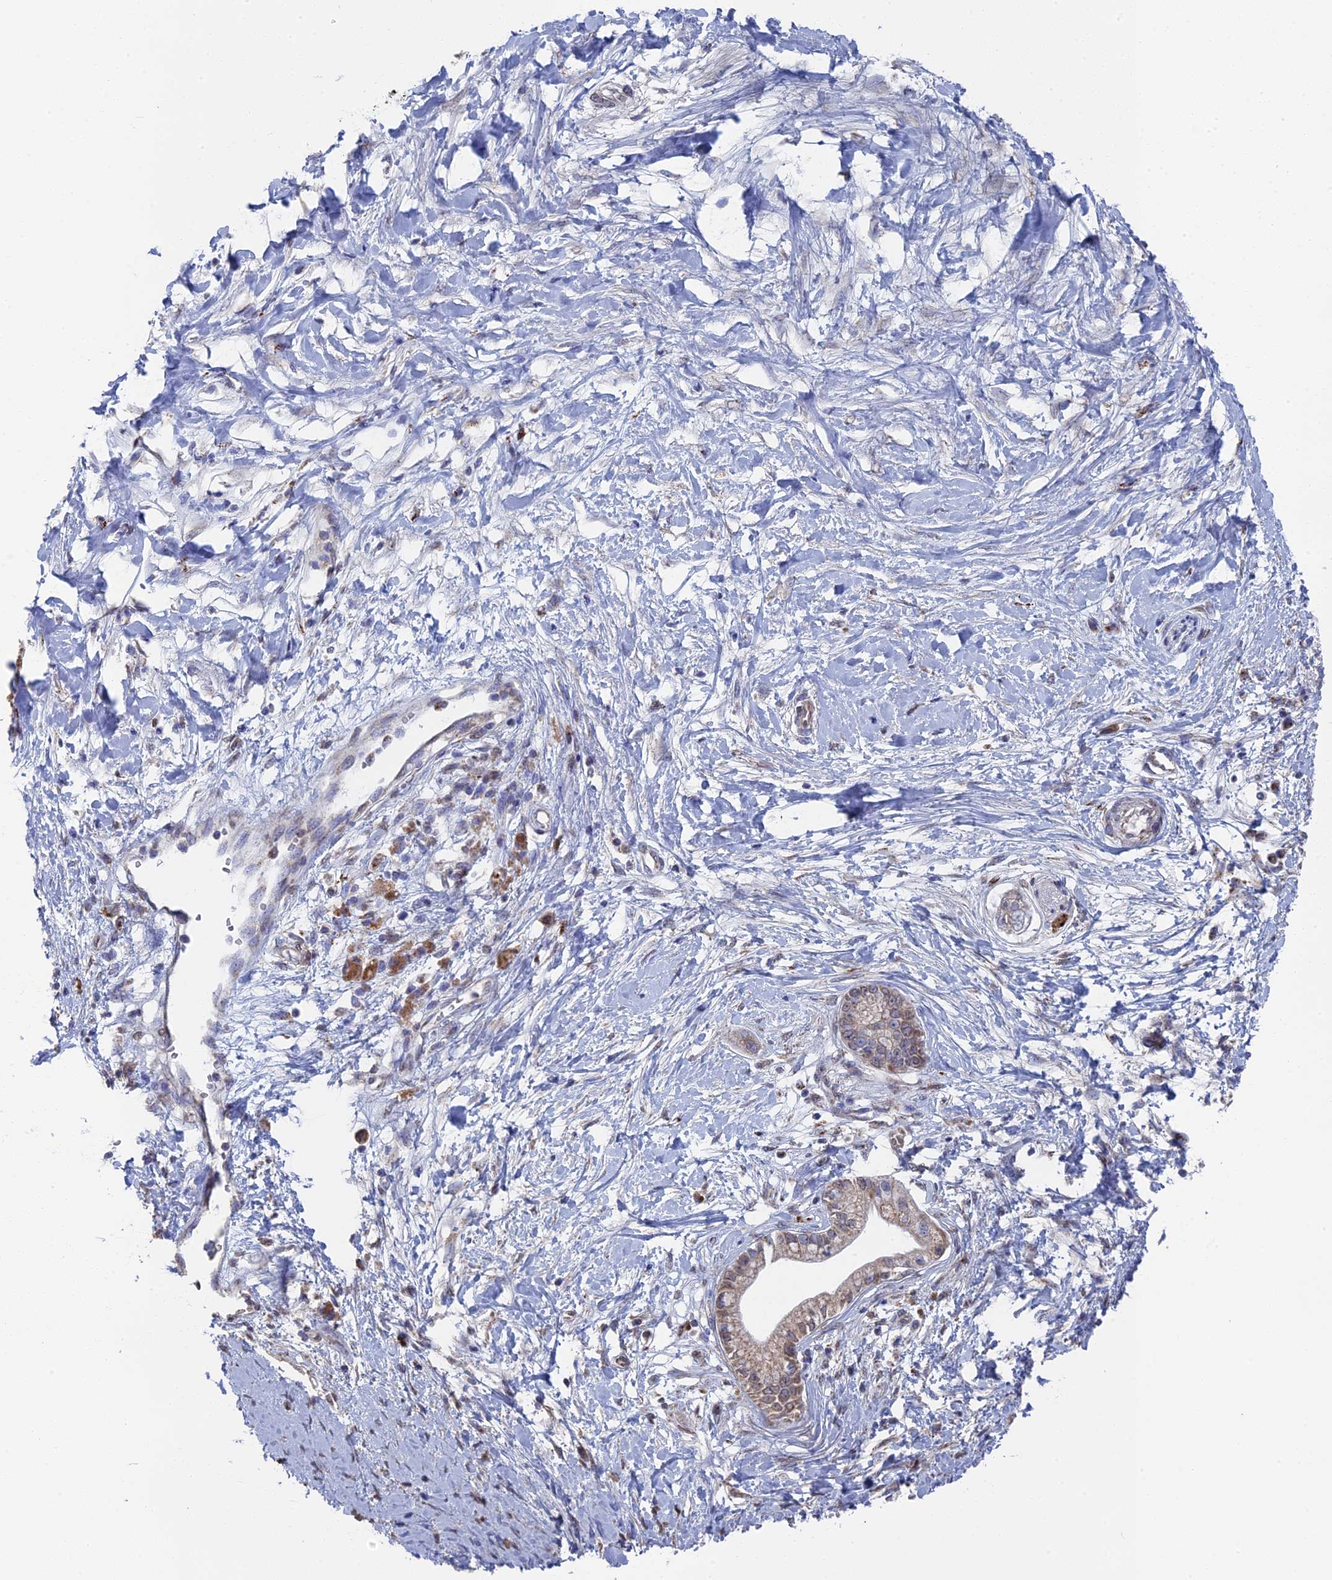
{"staining": {"intensity": "weak", "quantity": "25%-75%", "location": "cytoplasmic/membranous"}, "tissue": "pancreatic cancer", "cell_type": "Tumor cells", "image_type": "cancer", "snomed": [{"axis": "morphology", "description": "Adenocarcinoma, NOS"}, {"axis": "topography", "description": "Pancreas"}], "caption": "Adenocarcinoma (pancreatic) stained with a protein marker demonstrates weak staining in tumor cells.", "gene": "SMG9", "patient": {"sex": "male", "age": 68}}